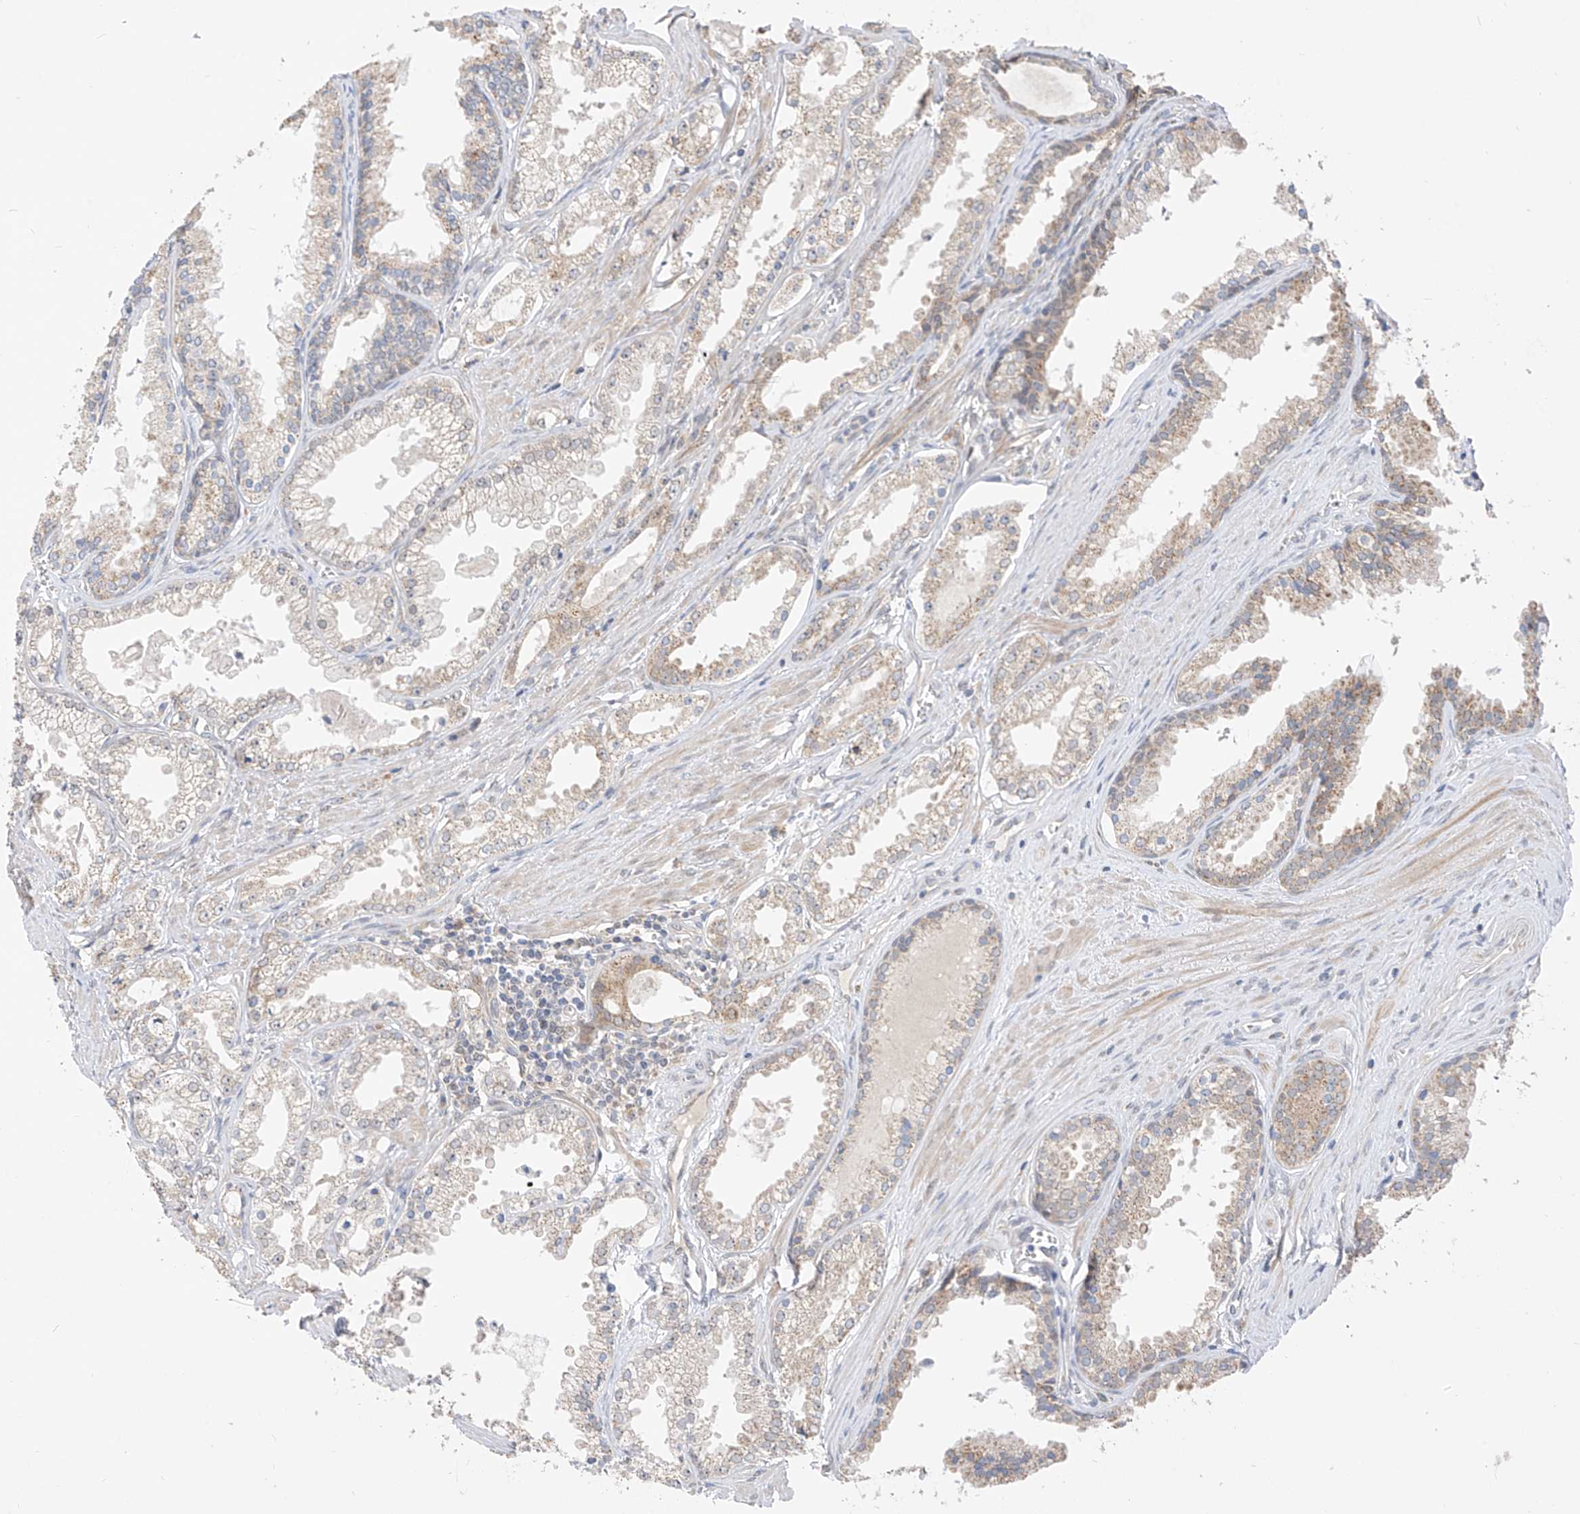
{"staining": {"intensity": "weak", "quantity": ">75%", "location": "cytoplasmic/membranous"}, "tissue": "prostate cancer", "cell_type": "Tumor cells", "image_type": "cancer", "snomed": [{"axis": "morphology", "description": "Adenocarcinoma, High grade"}, {"axis": "topography", "description": "Prostate"}], "caption": "Prostate cancer stained with DAB IHC displays low levels of weak cytoplasmic/membranous staining in approximately >75% of tumor cells.", "gene": "PPA2", "patient": {"sex": "male", "age": 68}}